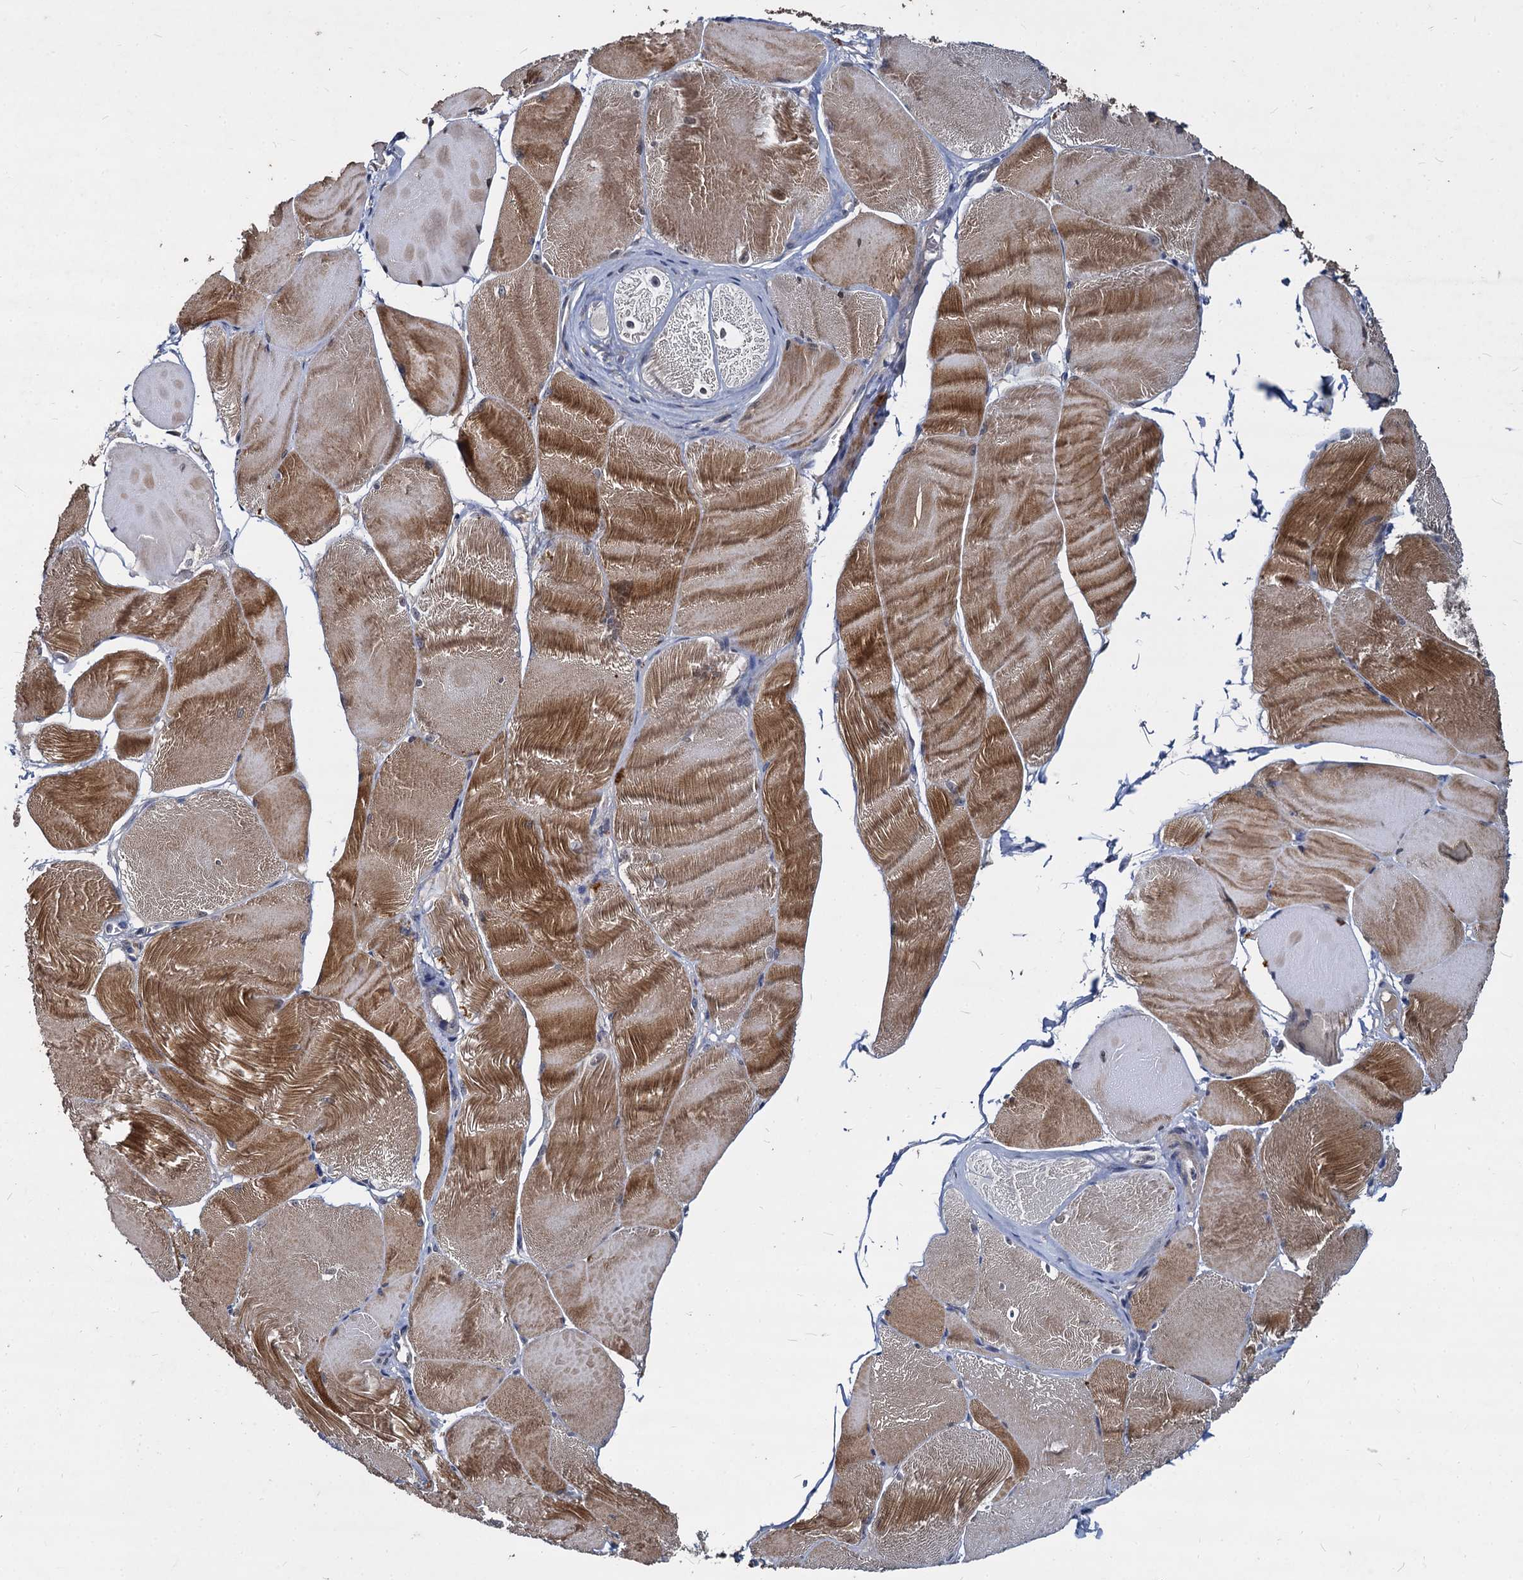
{"staining": {"intensity": "moderate", "quantity": ">75%", "location": "cytoplasmic/membranous"}, "tissue": "skeletal muscle", "cell_type": "Myocytes", "image_type": "normal", "snomed": [{"axis": "morphology", "description": "Normal tissue, NOS"}, {"axis": "morphology", "description": "Basal cell carcinoma"}, {"axis": "topography", "description": "Skeletal muscle"}], "caption": "The image exhibits immunohistochemical staining of normal skeletal muscle. There is moderate cytoplasmic/membranous positivity is appreciated in about >75% of myocytes. The staining was performed using DAB (3,3'-diaminobenzidine), with brown indicating positive protein expression. Nuclei are stained blue with hematoxylin.", "gene": "CCDC184", "patient": {"sex": "female", "age": 64}}